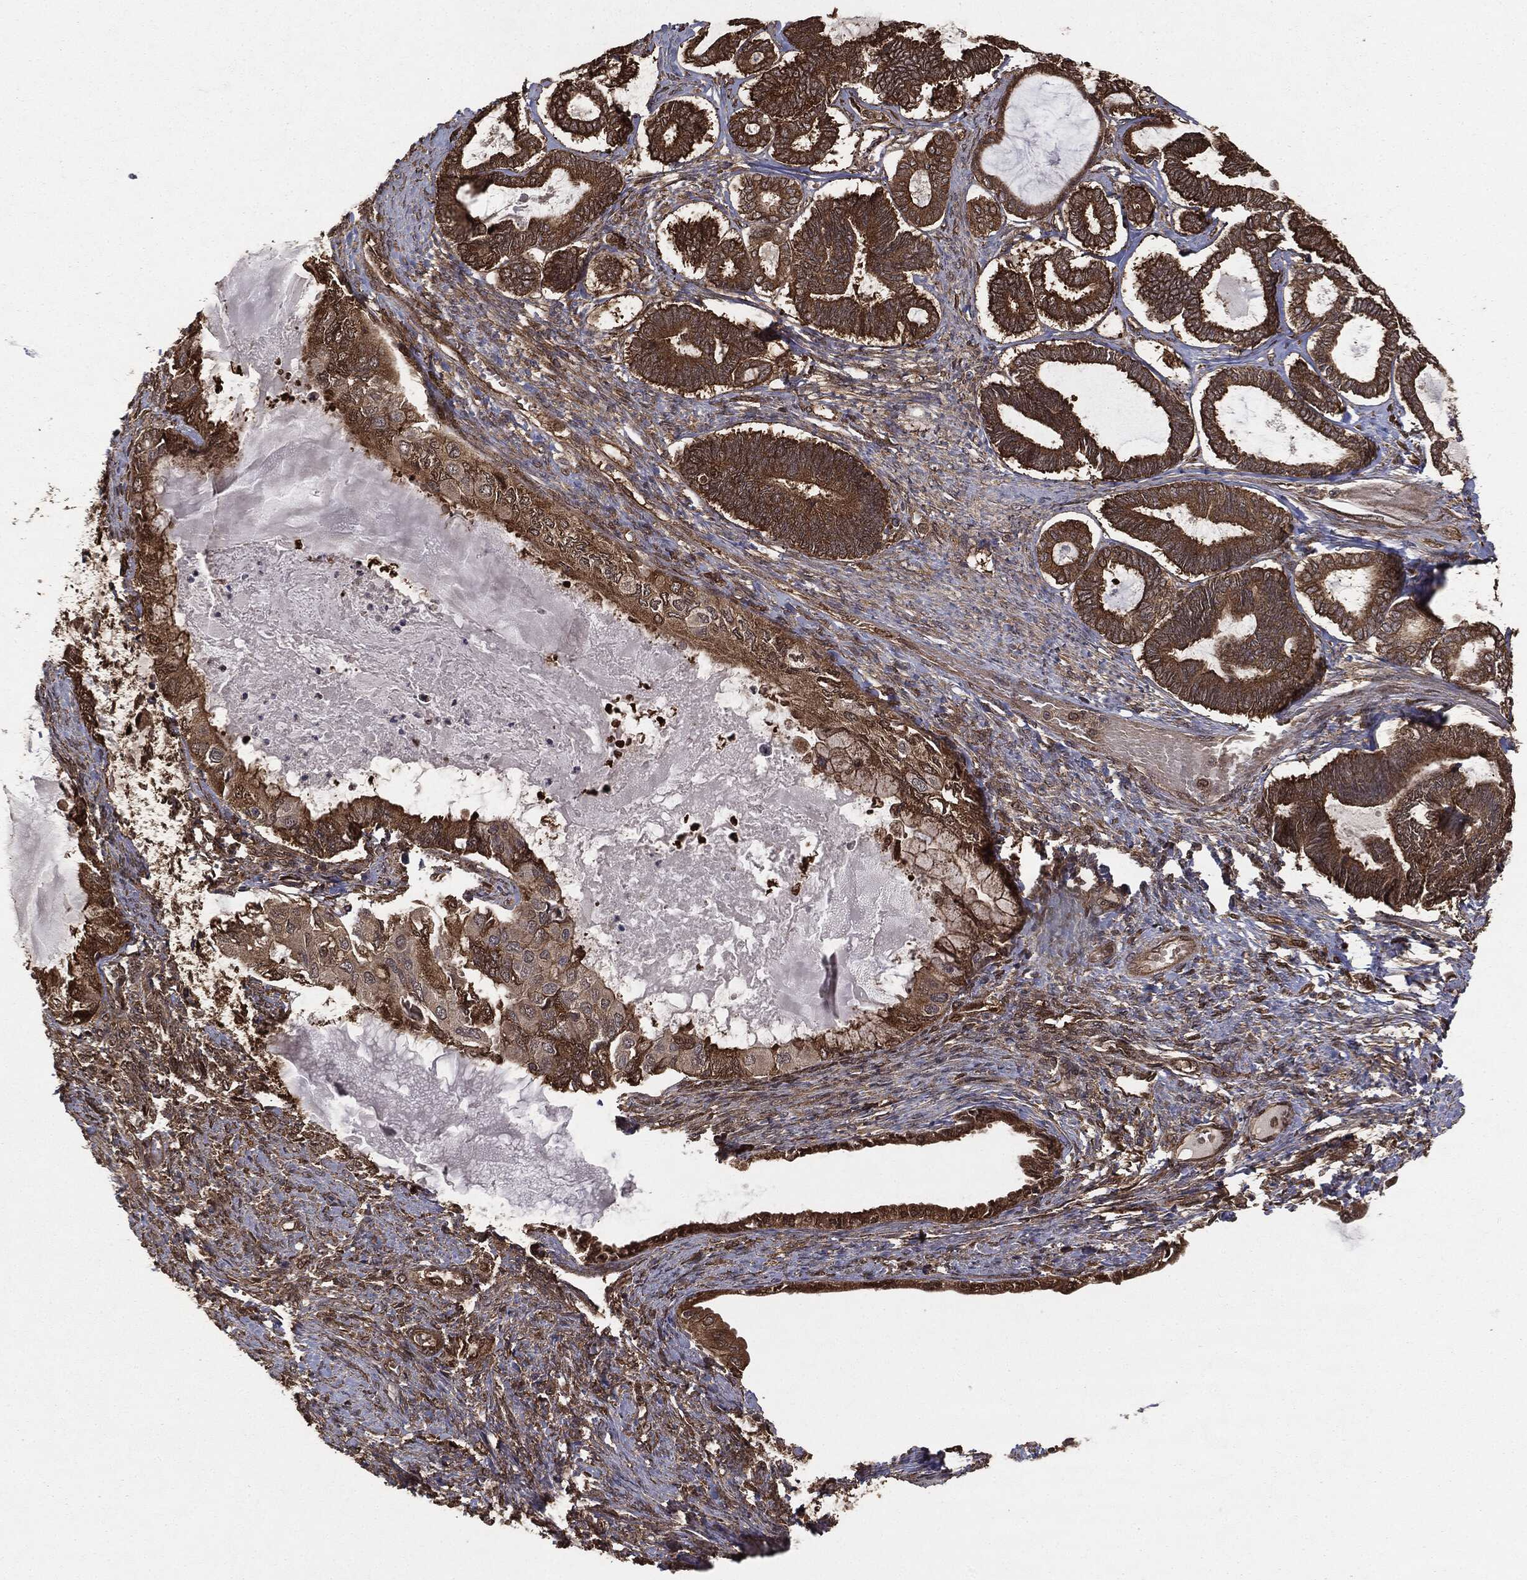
{"staining": {"intensity": "strong", "quantity": ">75%", "location": "cytoplasmic/membranous"}, "tissue": "ovarian cancer", "cell_type": "Tumor cells", "image_type": "cancer", "snomed": [{"axis": "morphology", "description": "Carcinoma, endometroid"}, {"axis": "topography", "description": "Ovary"}], "caption": "Immunohistochemical staining of ovarian cancer (endometroid carcinoma) exhibits strong cytoplasmic/membranous protein staining in approximately >75% of tumor cells. Nuclei are stained in blue.", "gene": "NME1", "patient": {"sex": "female", "age": 70}}